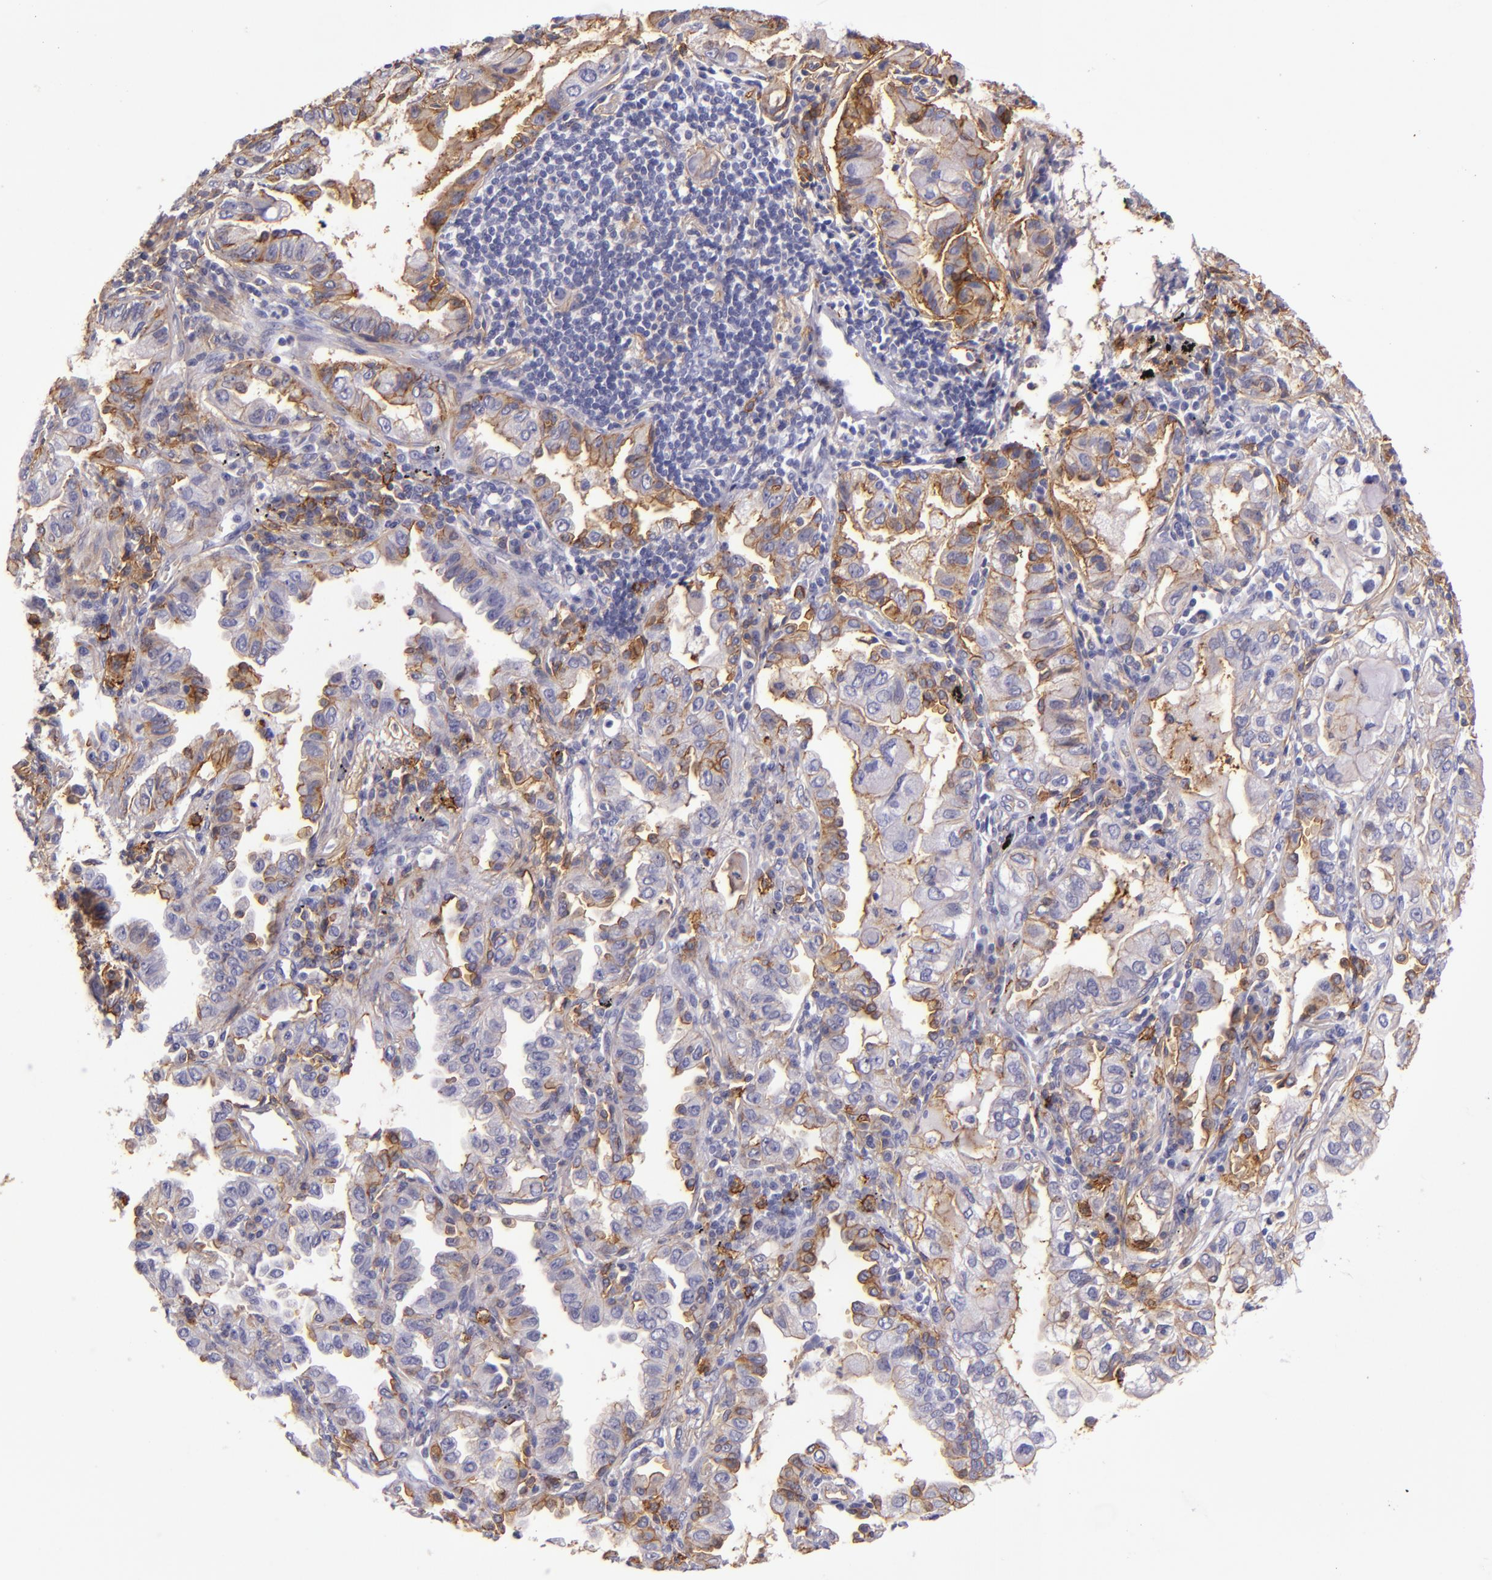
{"staining": {"intensity": "strong", "quantity": "25%-75%", "location": "cytoplasmic/membranous"}, "tissue": "lung cancer", "cell_type": "Tumor cells", "image_type": "cancer", "snomed": [{"axis": "morphology", "description": "Adenocarcinoma, NOS"}, {"axis": "topography", "description": "Lung"}], "caption": "This histopathology image shows IHC staining of human lung cancer (adenocarcinoma), with high strong cytoplasmic/membranous positivity in about 25%-75% of tumor cells.", "gene": "CD9", "patient": {"sex": "female", "age": 50}}